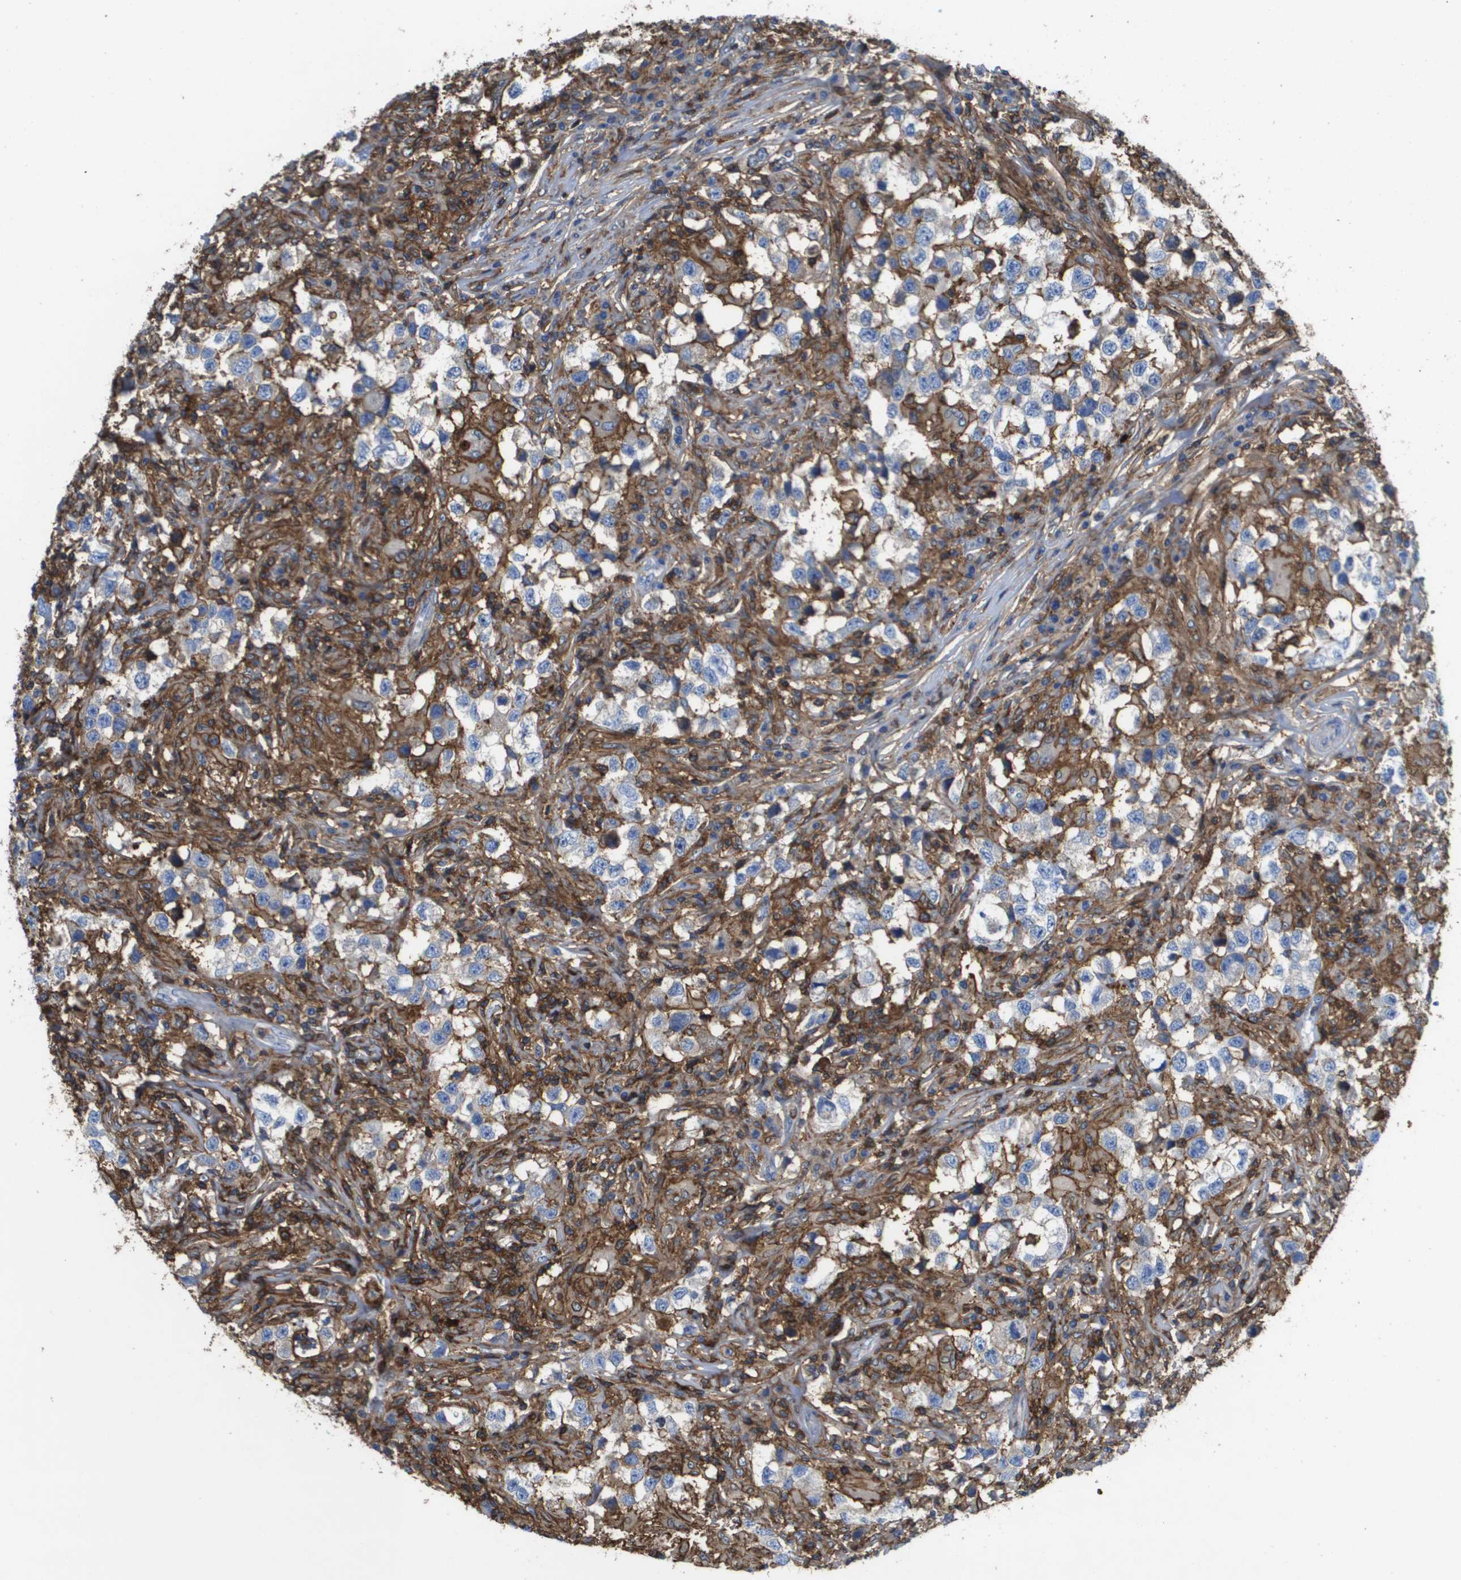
{"staining": {"intensity": "negative", "quantity": "none", "location": "none"}, "tissue": "testis cancer", "cell_type": "Tumor cells", "image_type": "cancer", "snomed": [{"axis": "morphology", "description": "Carcinoma, Embryonal, NOS"}, {"axis": "topography", "description": "Testis"}], "caption": "A high-resolution histopathology image shows immunohistochemistry (IHC) staining of testis cancer (embryonal carcinoma), which reveals no significant expression in tumor cells. (DAB (3,3'-diaminobenzidine) immunohistochemistry (IHC) with hematoxylin counter stain).", "gene": "PASK", "patient": {"sex": "male", "age": 21}}